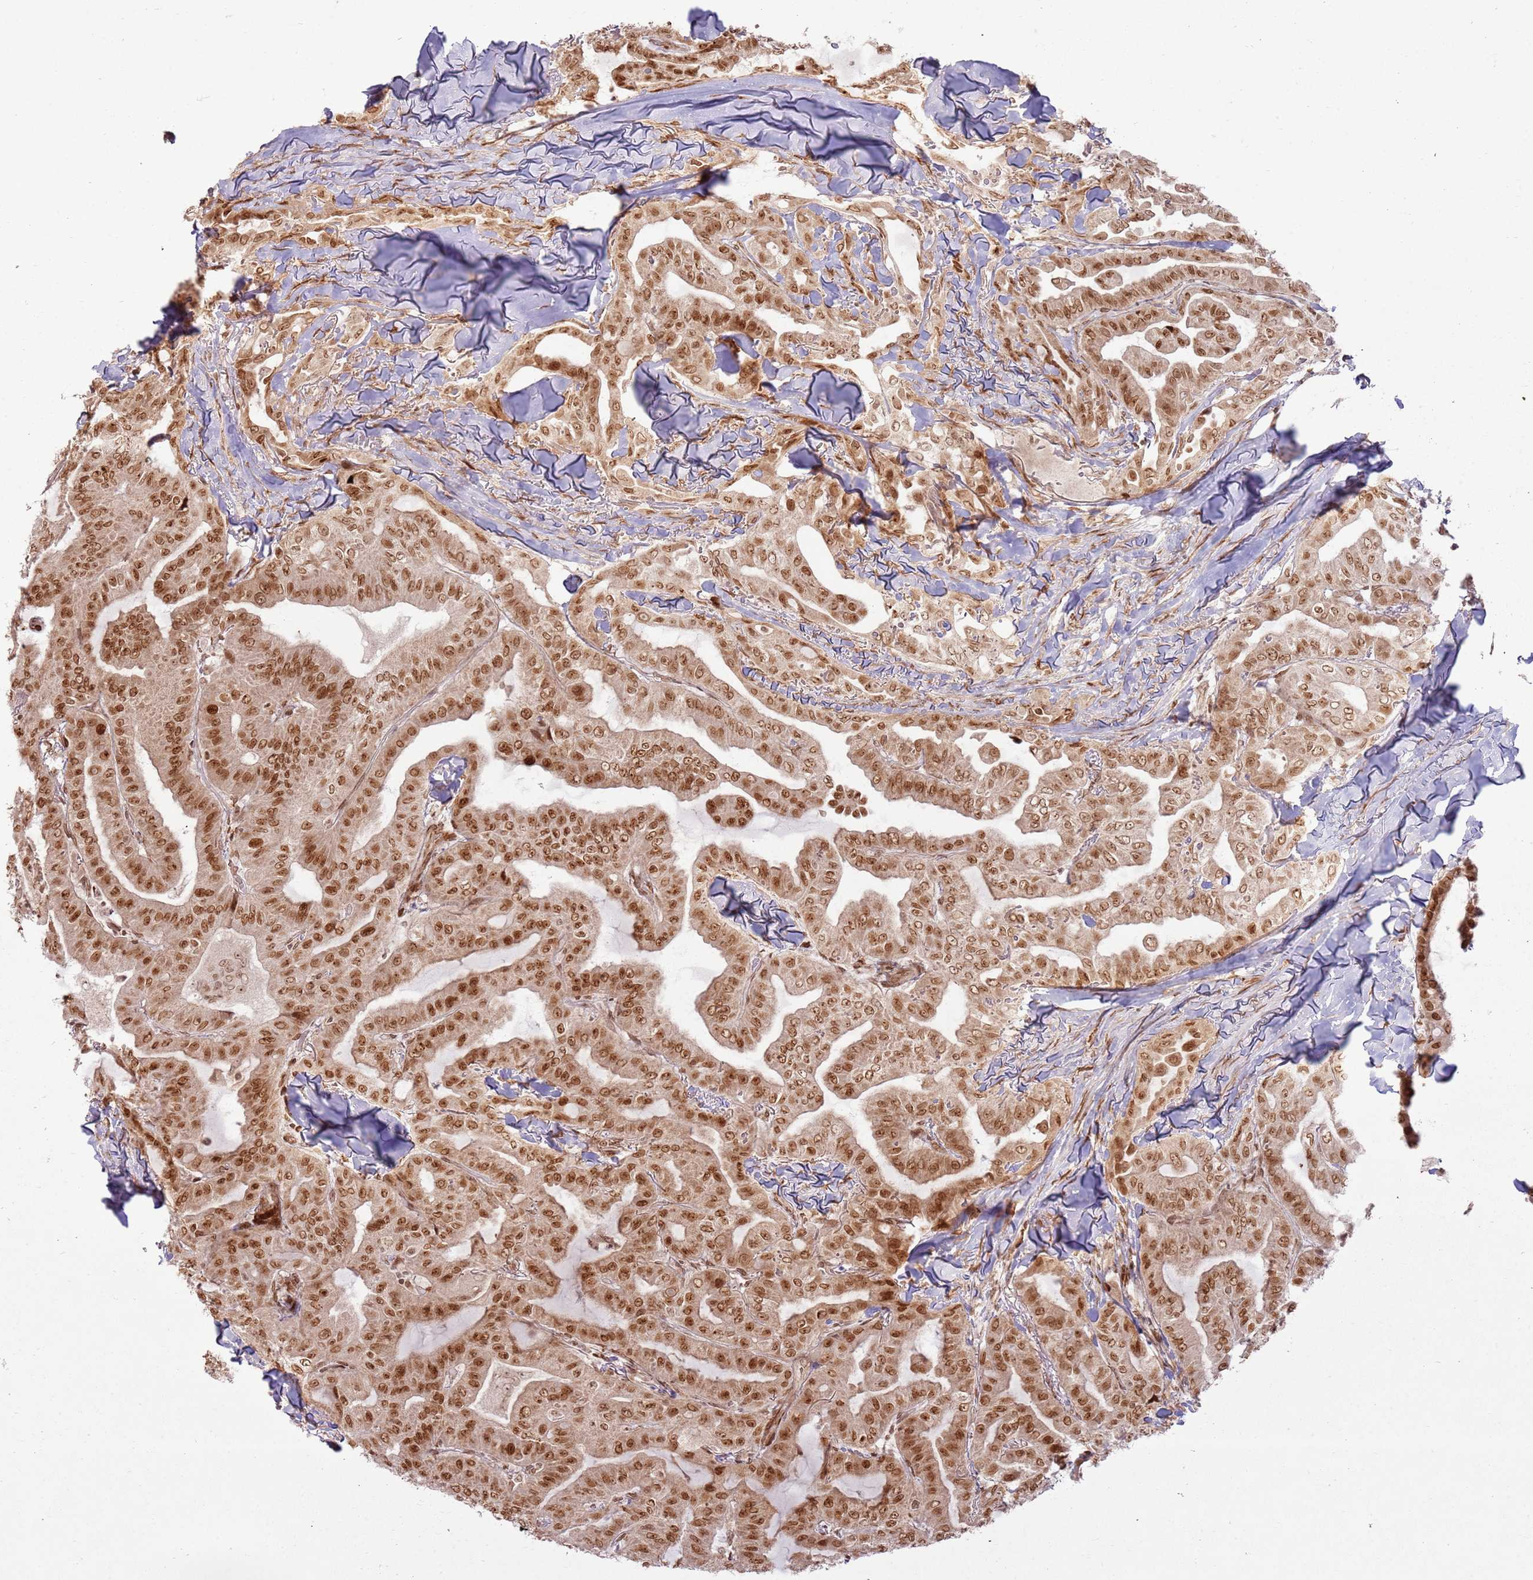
{"staining": {"intensity": "strong", "quantity": ">75%", "location": "nuclear"}, "tissue": "thyroid cancer", "cell_type": "Tumor cells", "image_type": "cancer", "snomed": [{"axis": "morphology", "description": "Papillary adenocarcinoma, NOS"}, {"axis": "topography", "description": "Thyroid gland"}], "caption": "A micrograph of human thyroid cancer stained for a protein displays strong nuclear brown staining in tumor cells.", "gene": "KLHL36", "patient": {"sex": "female", "age": 68}}